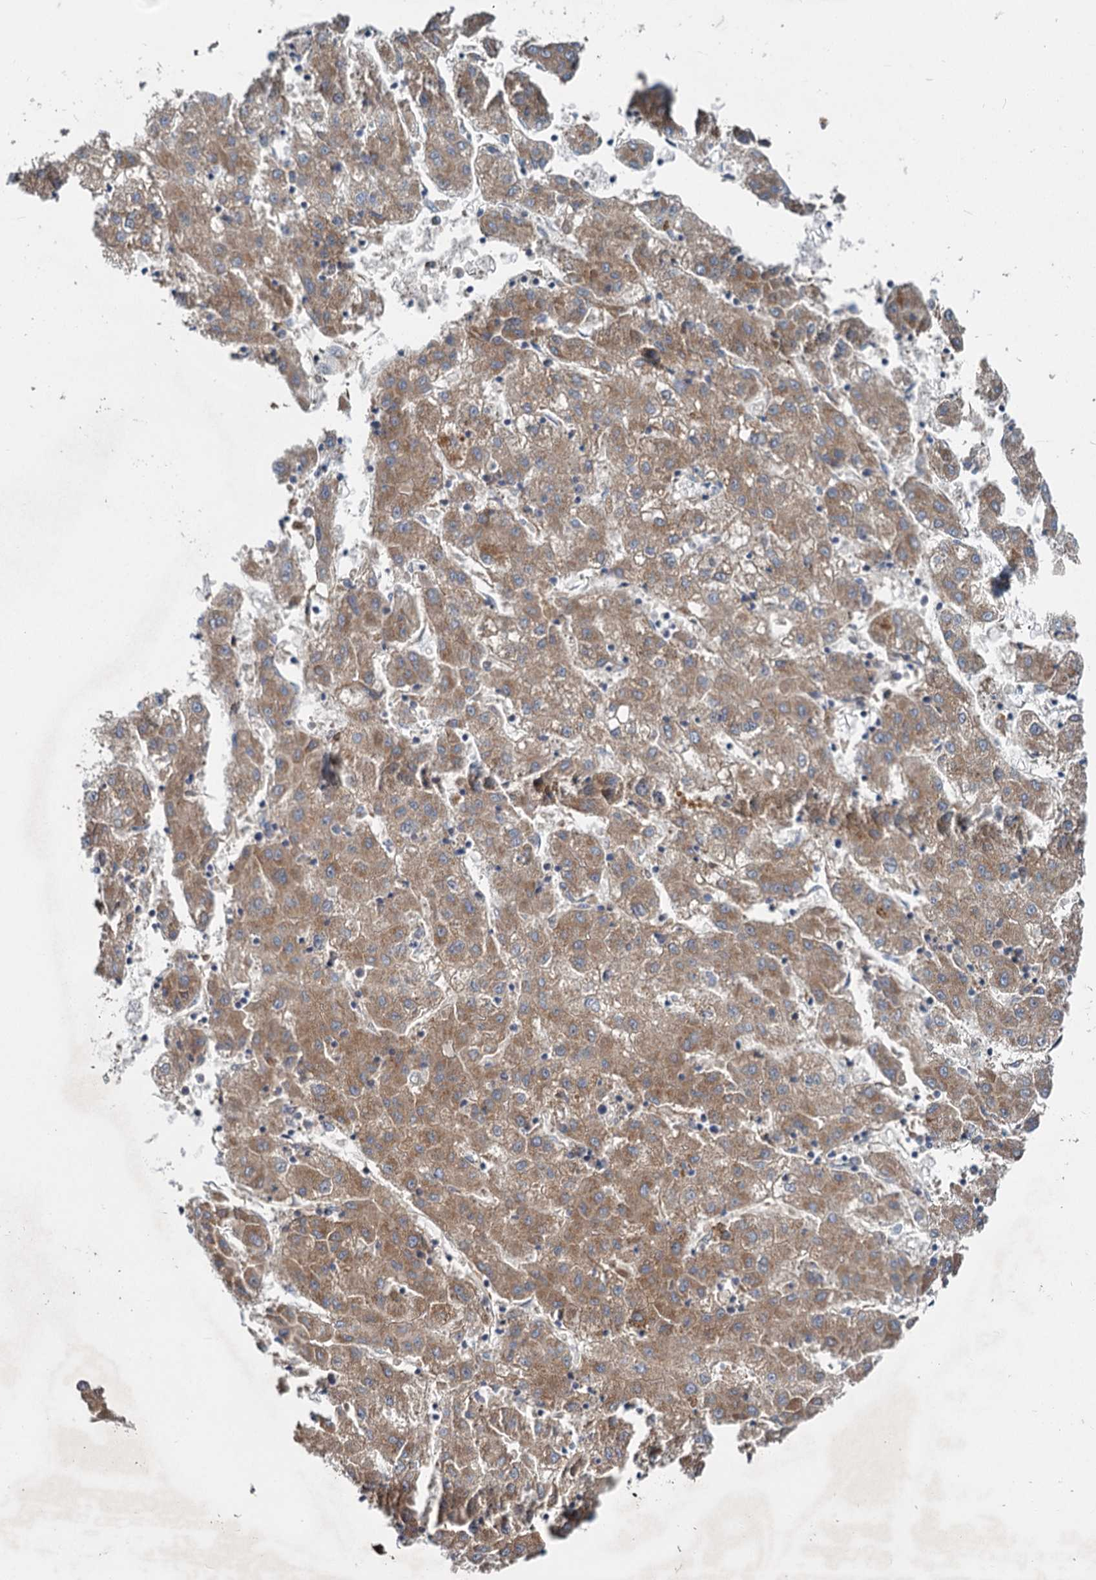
{"staining": {"intensity": "moderate", "quantity": ">75%", "location": "cytoplasmic/membranous"}, "tissue": "liver cancer", "cell_type": "Tumor cells", "image_type": "cancer", "snomed": [{"axis": "morphology", "description": "Carcinoma, Hepatocellular, NOS"}, {"axis": "topography", "description": "Liver"}], "caption": "This is a photomicrograph of IHC staining of hepatocellular carcinoma (liver), which shows moderate expression in the cytoplasmic/membranous of tumor cells.", "gene": "ADCY2", "patient": {"sex": "male", "age": 72}}